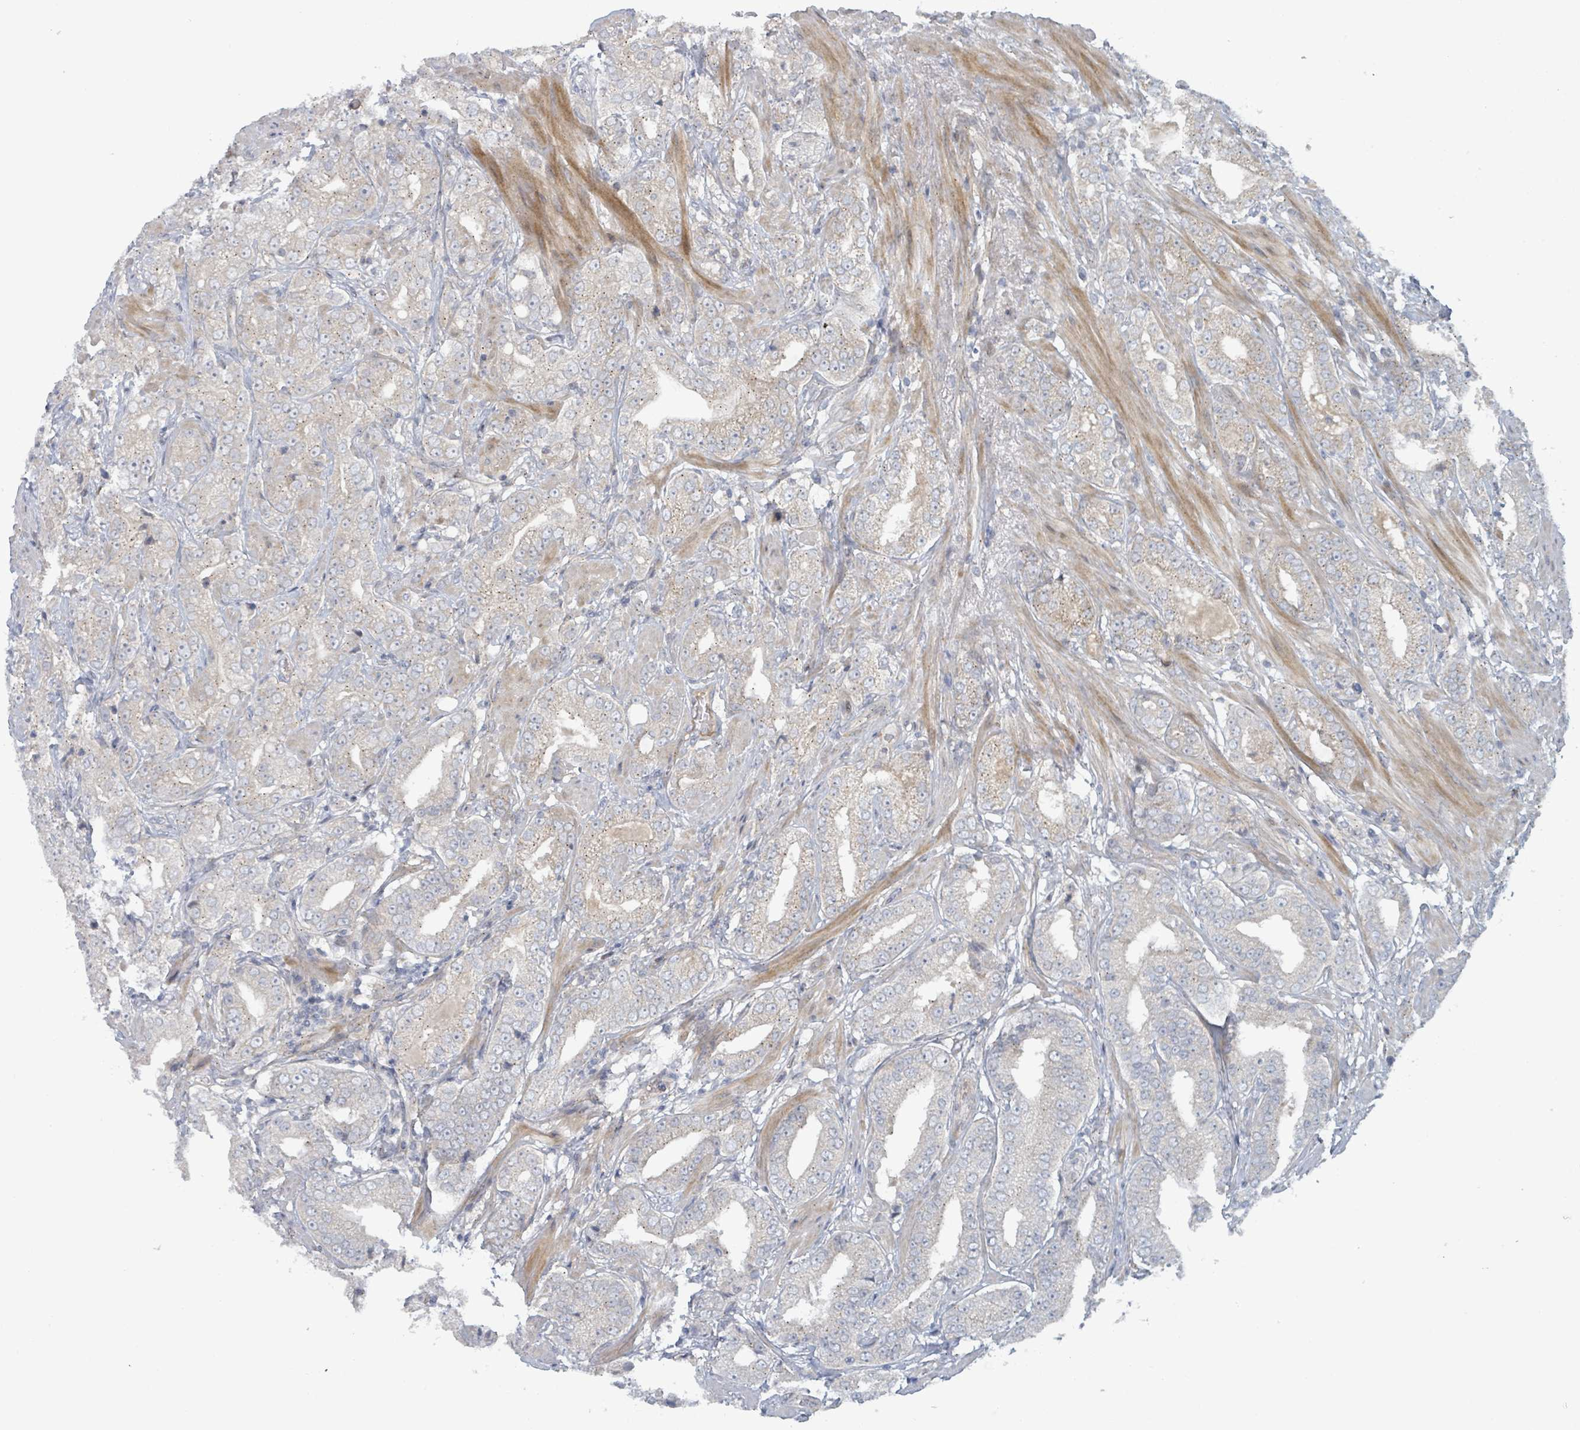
{"staining": {"intensity": "weak", "quantity": "<25%", "location": "cytoplasmic/membranous"}, "tissue": "prostate cancer", "cell_type": "Tumor cells", "image_type": "cancer", "snomed": [{"axis": "morphology", "description": "Adenocarcinoma, Low grade"}, {"axis": "topography", "description": "Prostate"}], "caption": "Immunohistochemistry micrograph of neoplastic tissue: prostate cancer (adenocarcinoma (low-grade)) stained with DAB reveals no significant protein staining in tumor cells.", "gene": "COL5A3", "patient": {"sex": "male", "age": 67}}